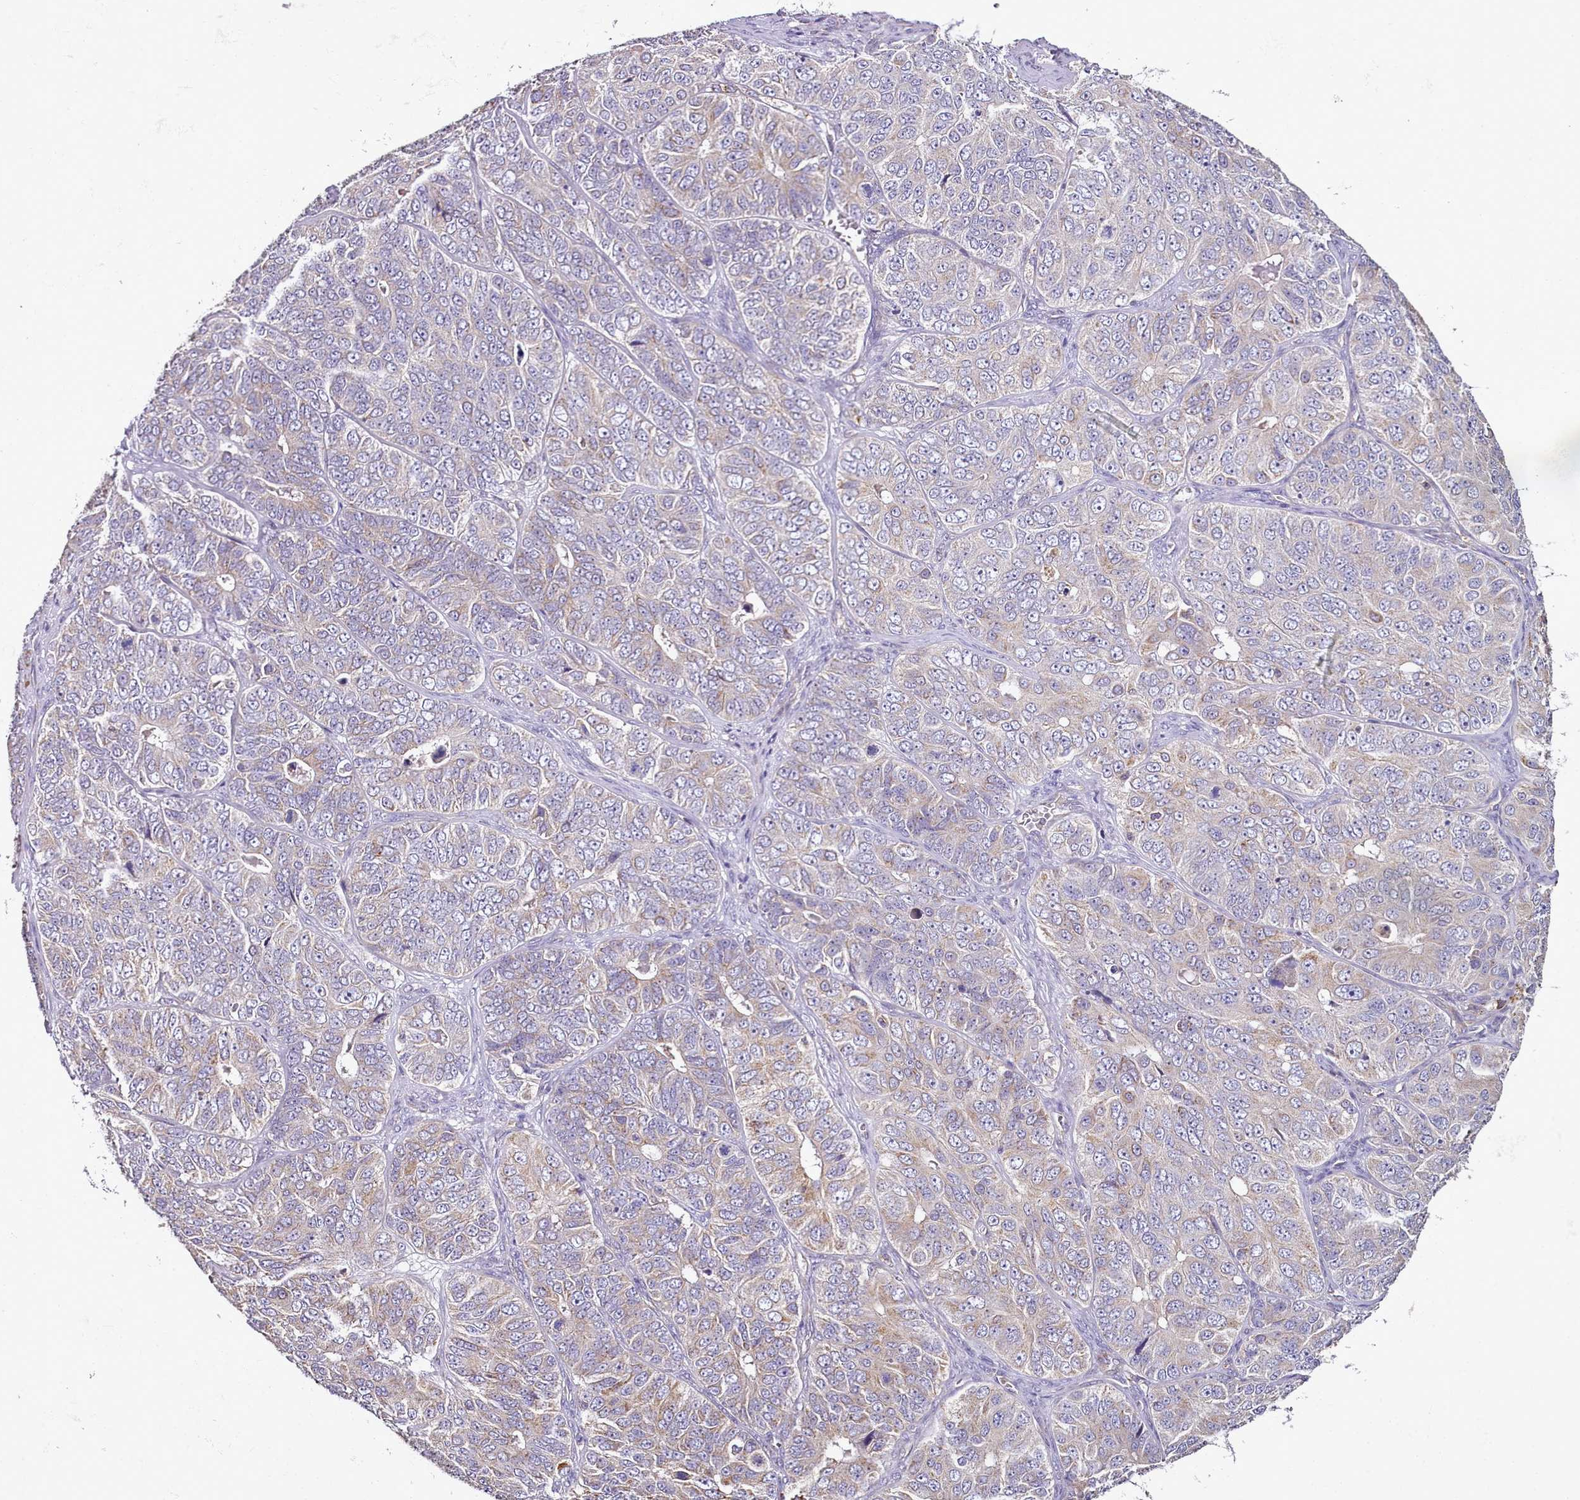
{"staining": {"intensity": "weak", "quantity": "<25%", "location": "cytoplasmic/membranous"}, "tissue": "ovarian cancer", "cell_type": "Tumor cells", "image_type": "cancer", "snomed": [{"axis": "morphology", "description": "Carcinoma, endometroid"}, {"axis": "topography", "description": "Ovary"}], "caption": "Immunohistochemical staining of human endometroid carcinoma (ovarian) reveals no significant staining in tumor cells.", "gene": "ACSS1", "patient": {"sex": "female", "age": 51}}